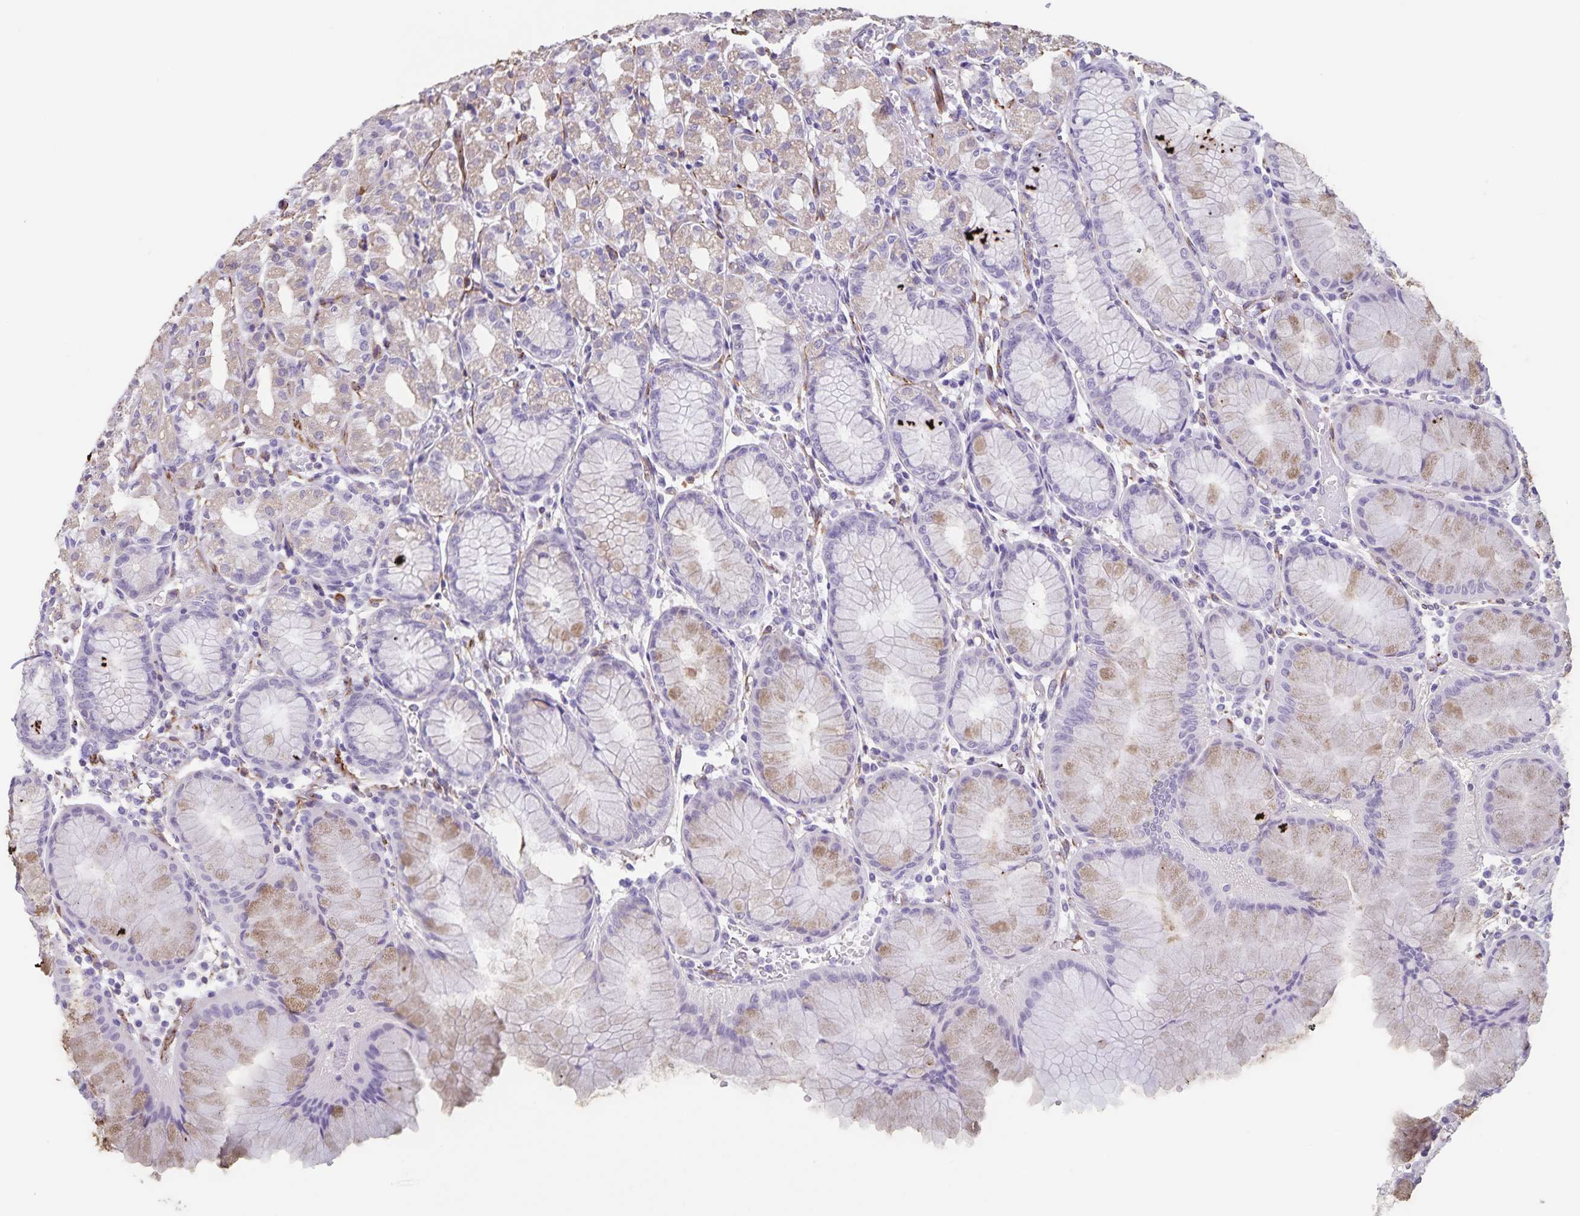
{"staining": {"intensity": "weak", "quantity": "25%-75%", "location": "cytoplasmic/membranous"}, "tissue": "stomach", "cell_type": "Glandular cells", "image_type": "normal", "snomed": [{"axis": "morphology", "description": "Normal tissue, NOS"}, {"axis": "topography", "description": "Stomach"}], "caption": "A micrograph of human stomach stained for a protein exhibits weak cytoplasmic/membranous brown staining in glandular cells. The protein of interest is shown in brown color, while the nuclei are stained blue.", "gene": "SYNM", "patient": {"sex": "female", "age": 57}}